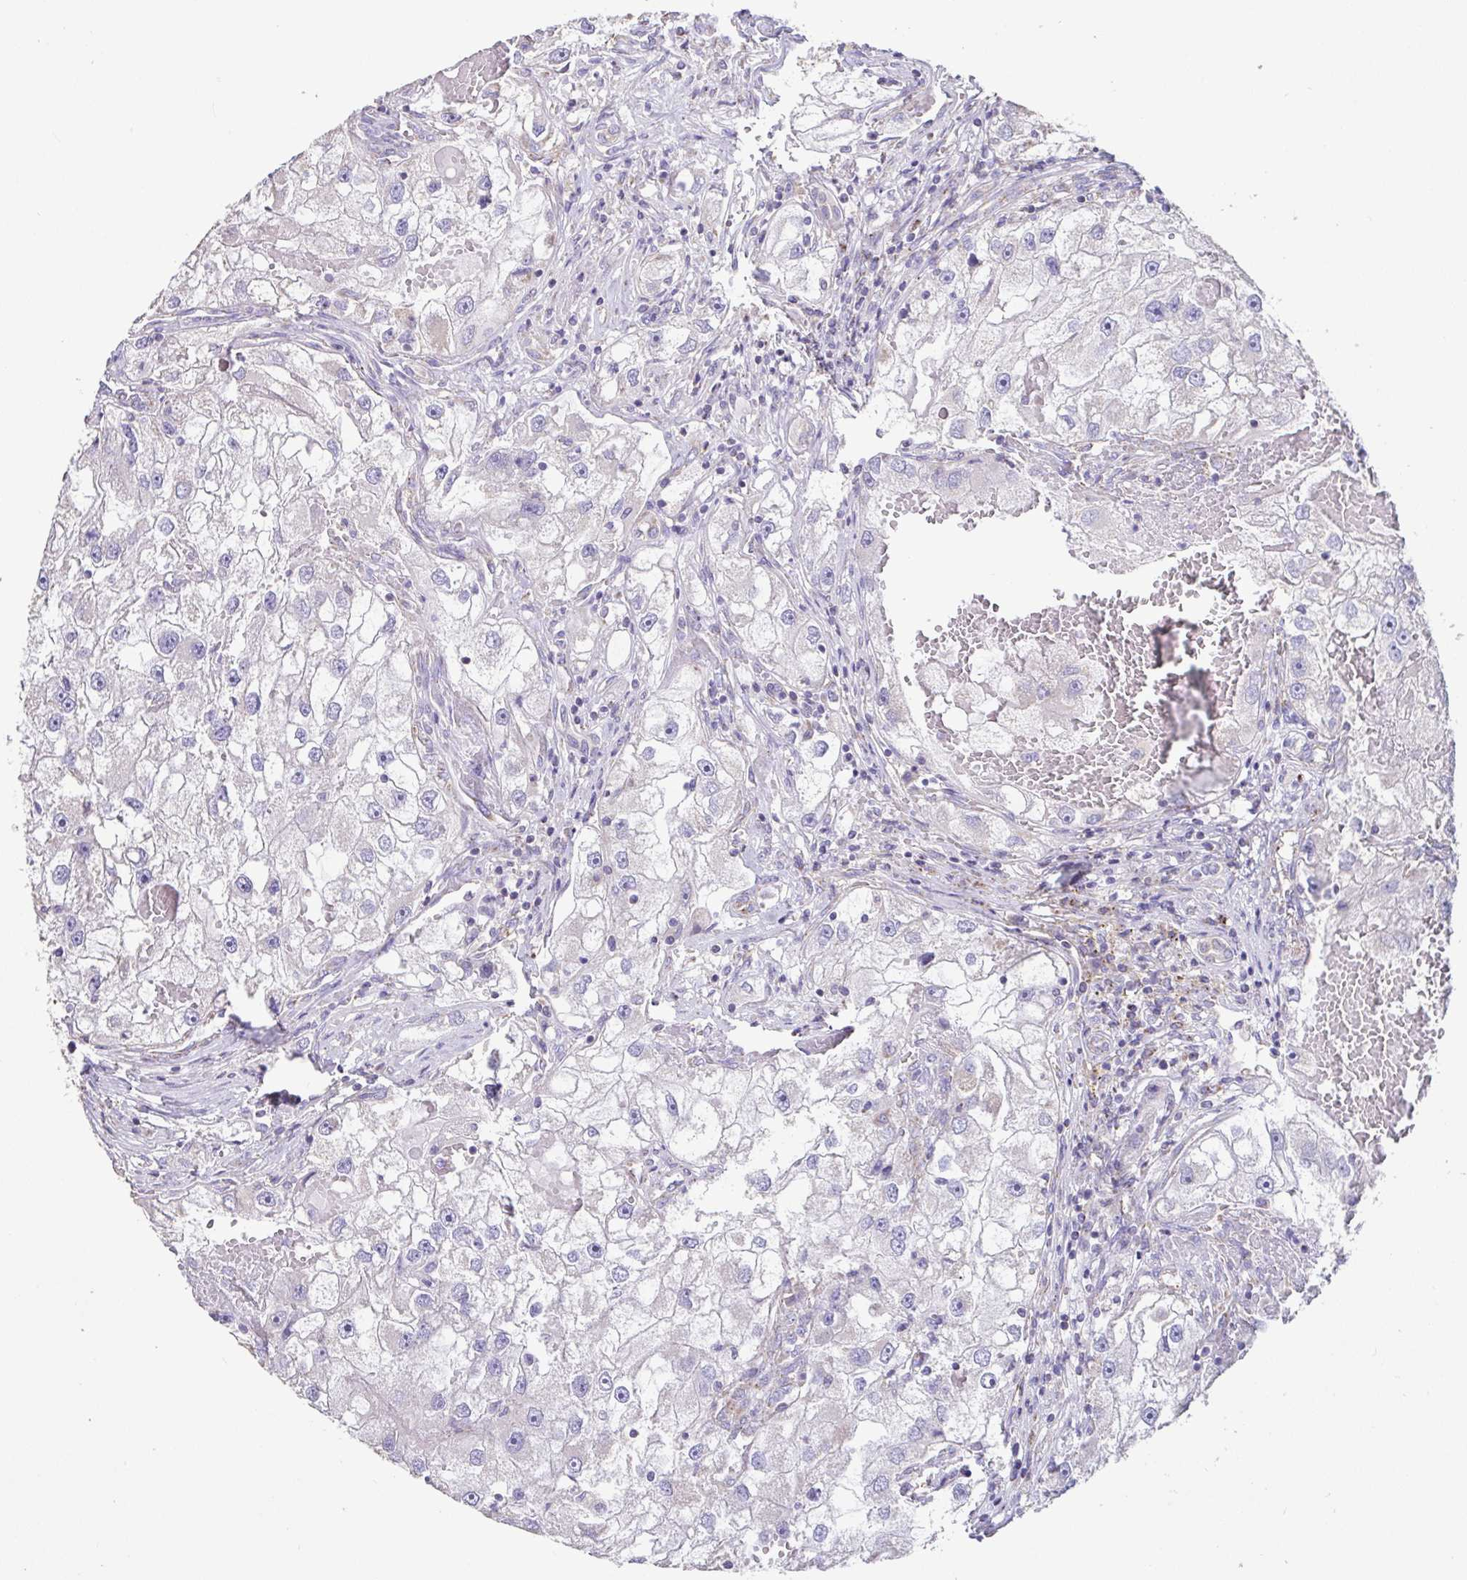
{"staining": {"intensity": "negative", "quantity": "none", "location": "none"}, "tissue": "renal cancer", "cell_type": "Tumor cells", "image_type": "cancer", "snomed": [{"axis": "morphology", "description": "Adenocarcinoma, NOS"}, {"axis": "topography", "description": "Kidney"}], "caption": "Photomicrograph shows no significant protein staining in tumor cells of renal cancer.", "gene": "DOK7", "patient": {"sex": "male", "age": 63}}